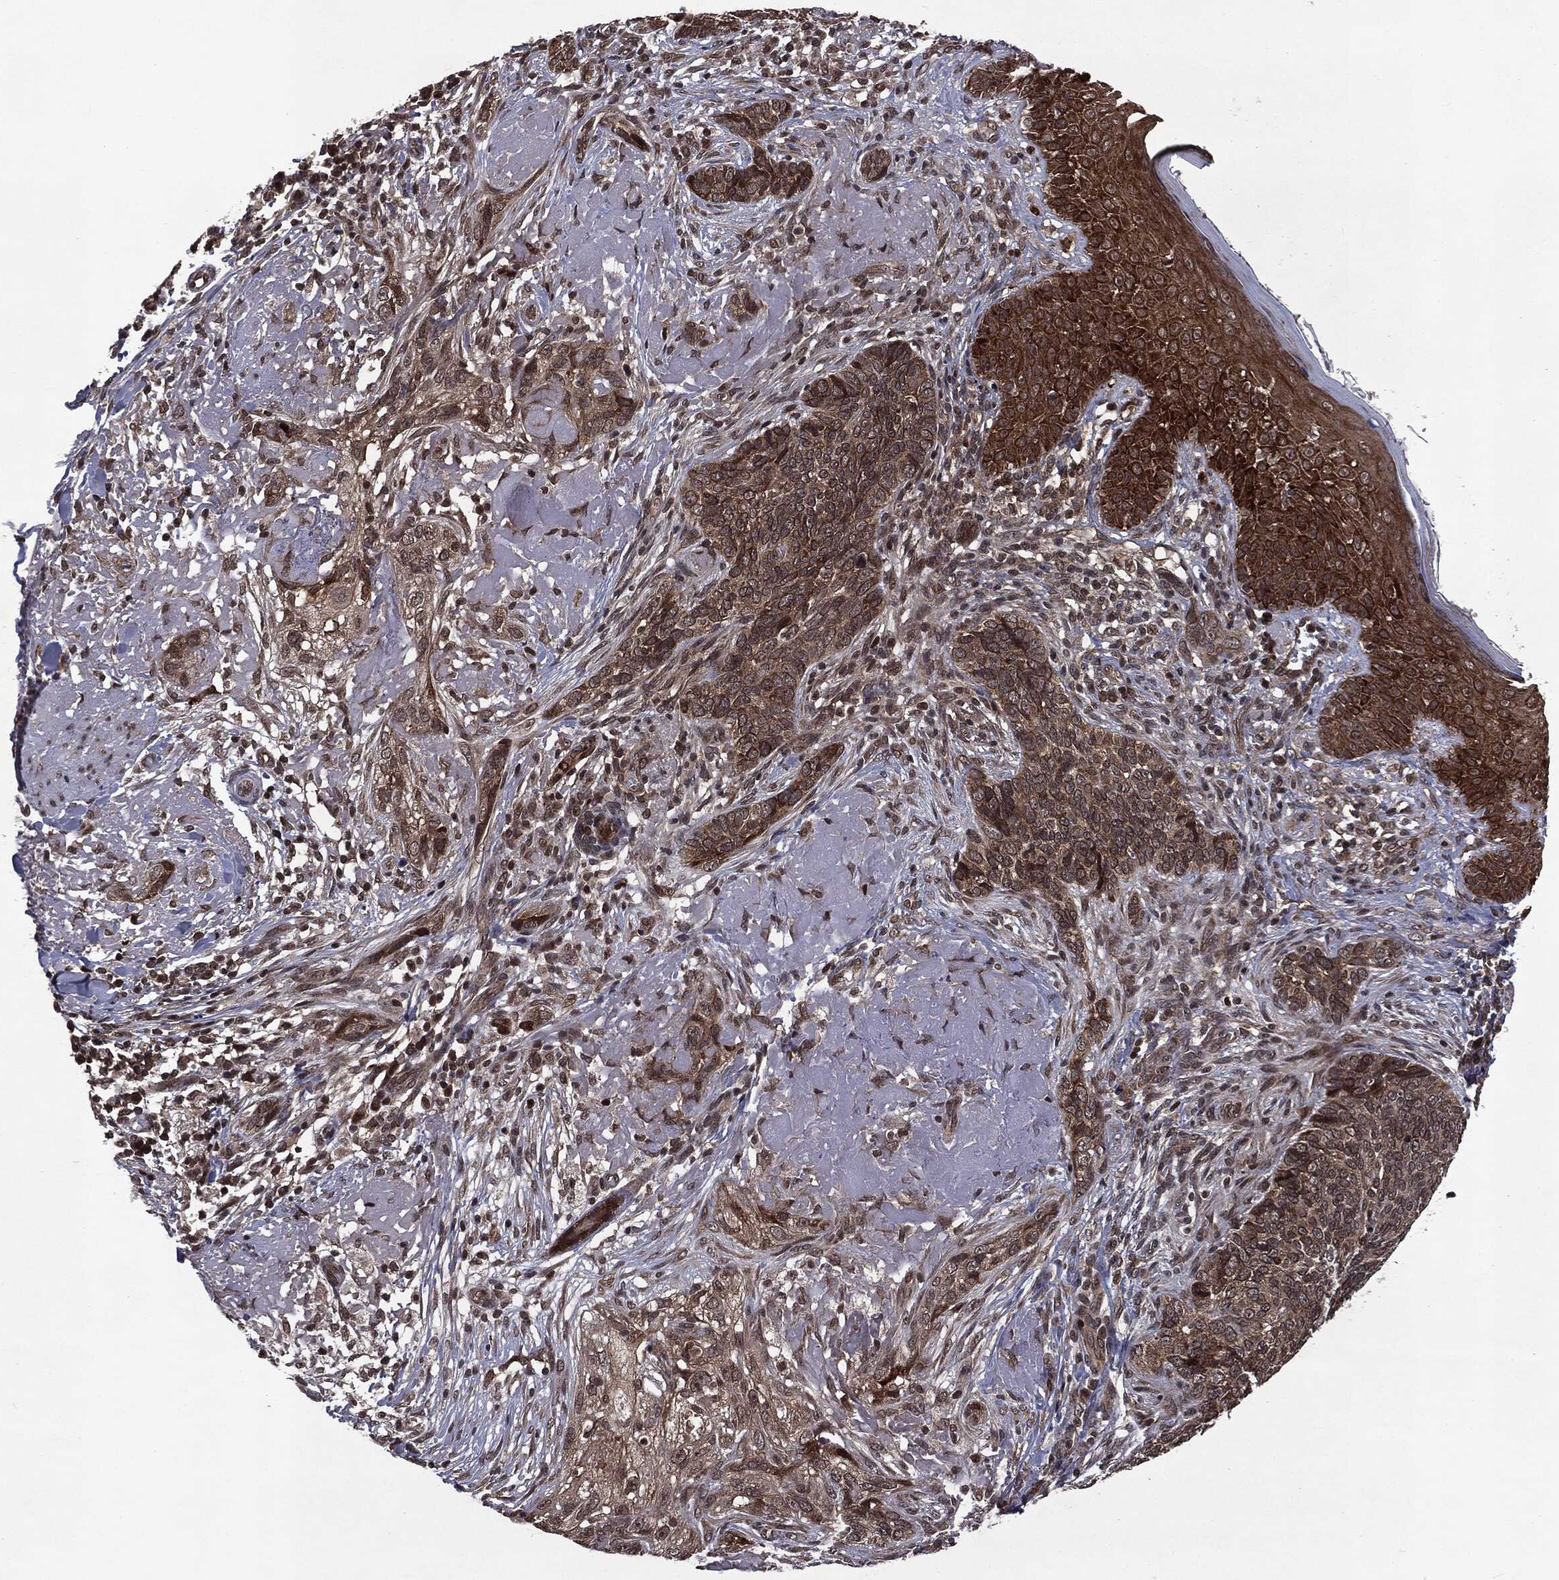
{"staining": {"intensity": "strong", "quantity": "25%-75%", "location": "cytoplasmic/membranous,nuclear"}, "tissue": "skin cancer", "cell_type": "Tumor cells", "image_type": "cancer", "snomed": [{"axis": "morphology", "description": "Basal cell carcinoma"}, {"axis": "topography", "description": "Skin"}], "caption": "Immunohistochemical staining of human basal cell carcinoma (skin) exhibits strong cytoplasmic/membranous and nuclear protein positivity in approximately 25%-75% of tumor cells.", "gene": "STAU2", "patient": {"sex": "male", "age": 91}}